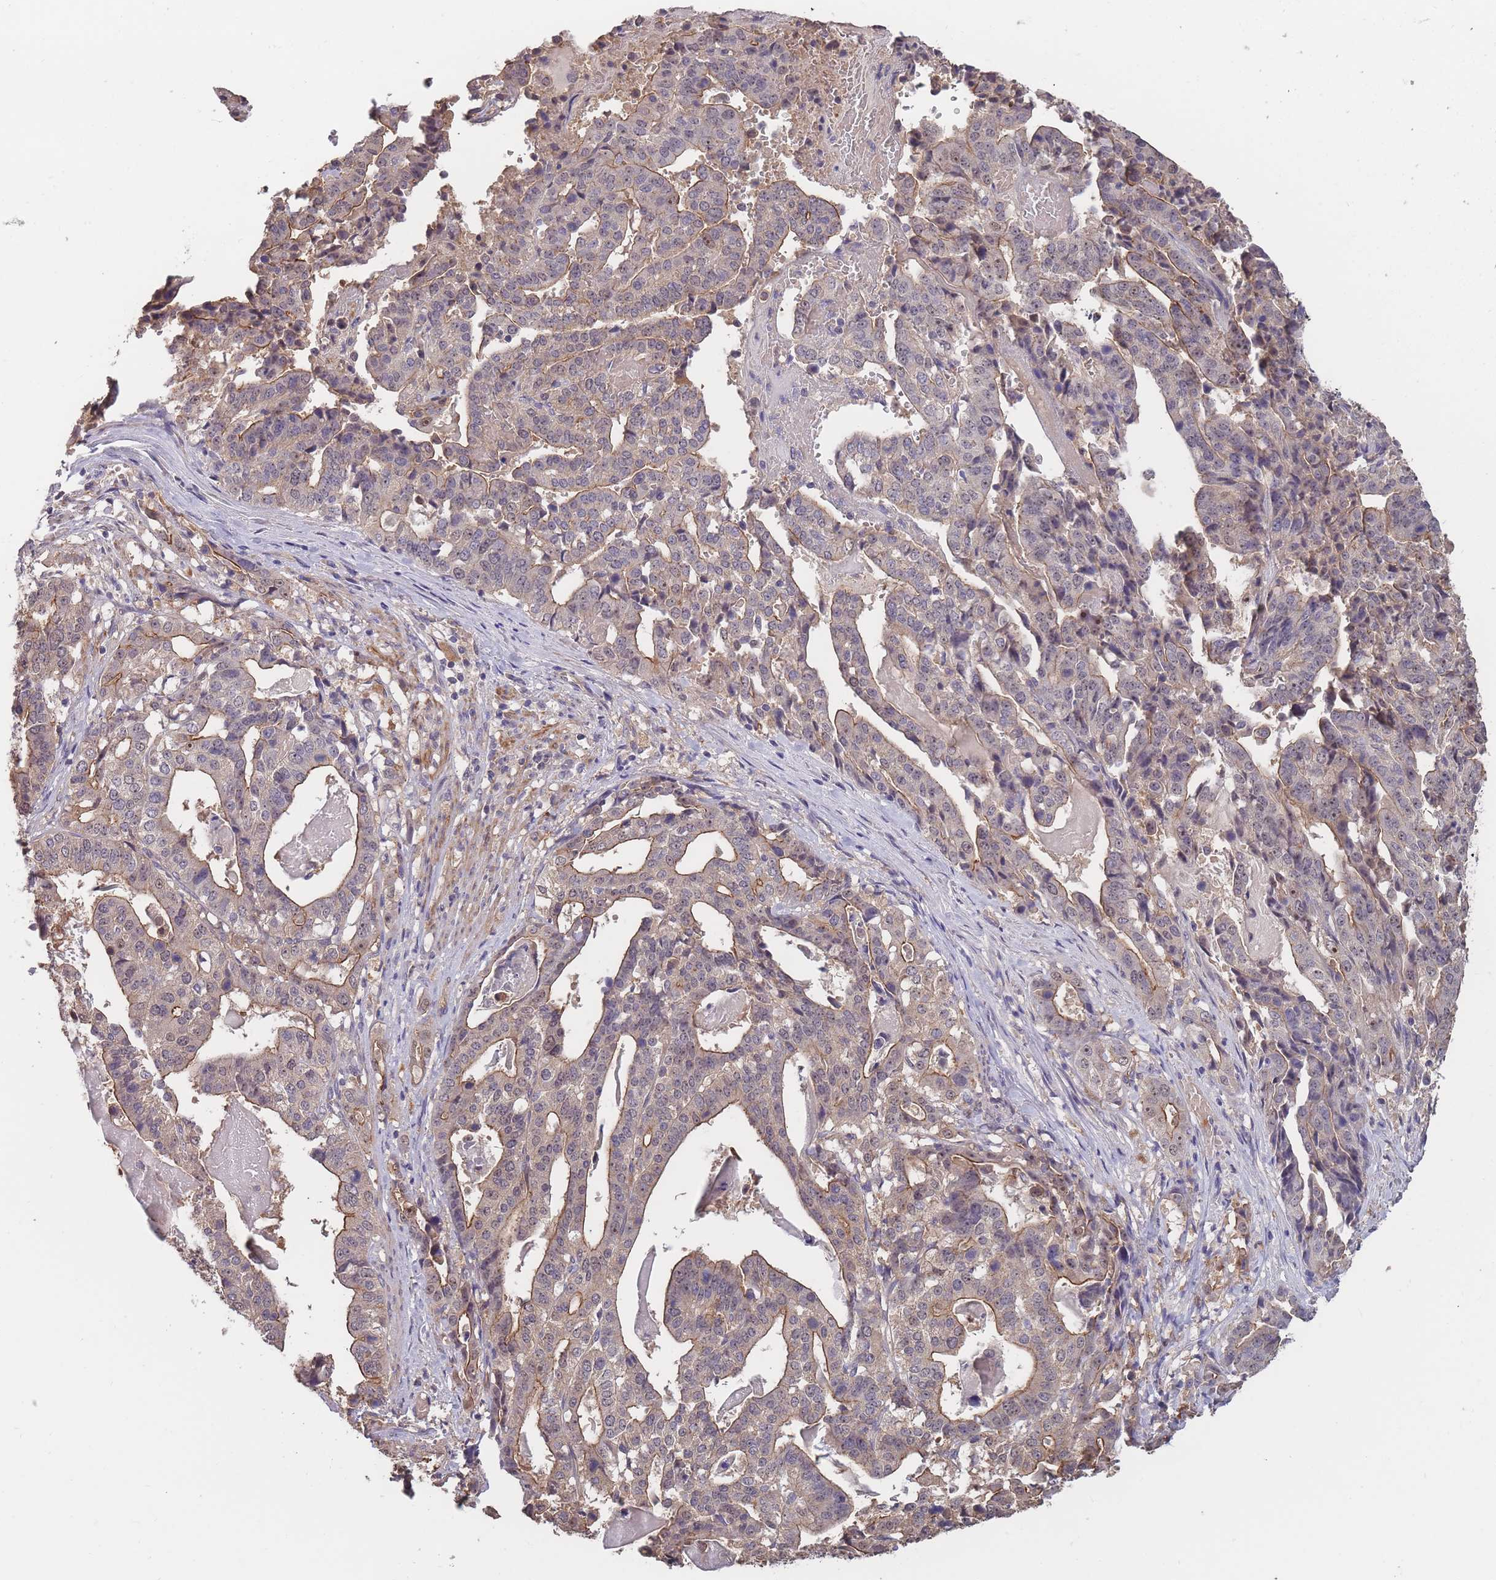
{"staining": {"intensity": "weak", "quantity": "25%-75%", "location": "cytoplasmic/membranous,nuclear"}, "tissue": "stomach cancer", "cell_type": "Tumor cells", "image_type": "cancer", "snomed": [{"axis": "morphology", "description": "Adenocarcinoma, NOS"}, {"axis": "topography", "description": "Stomach"}], "caption": "A micrograph of stomach cancer (adenocarcinoma) stained for a protein exhibits weak cytoplasmic/membranous and nuclear brown staining in tumor cells.", "gene": "KIAA1755", "patient": {"sex": "male", "age": 48}}